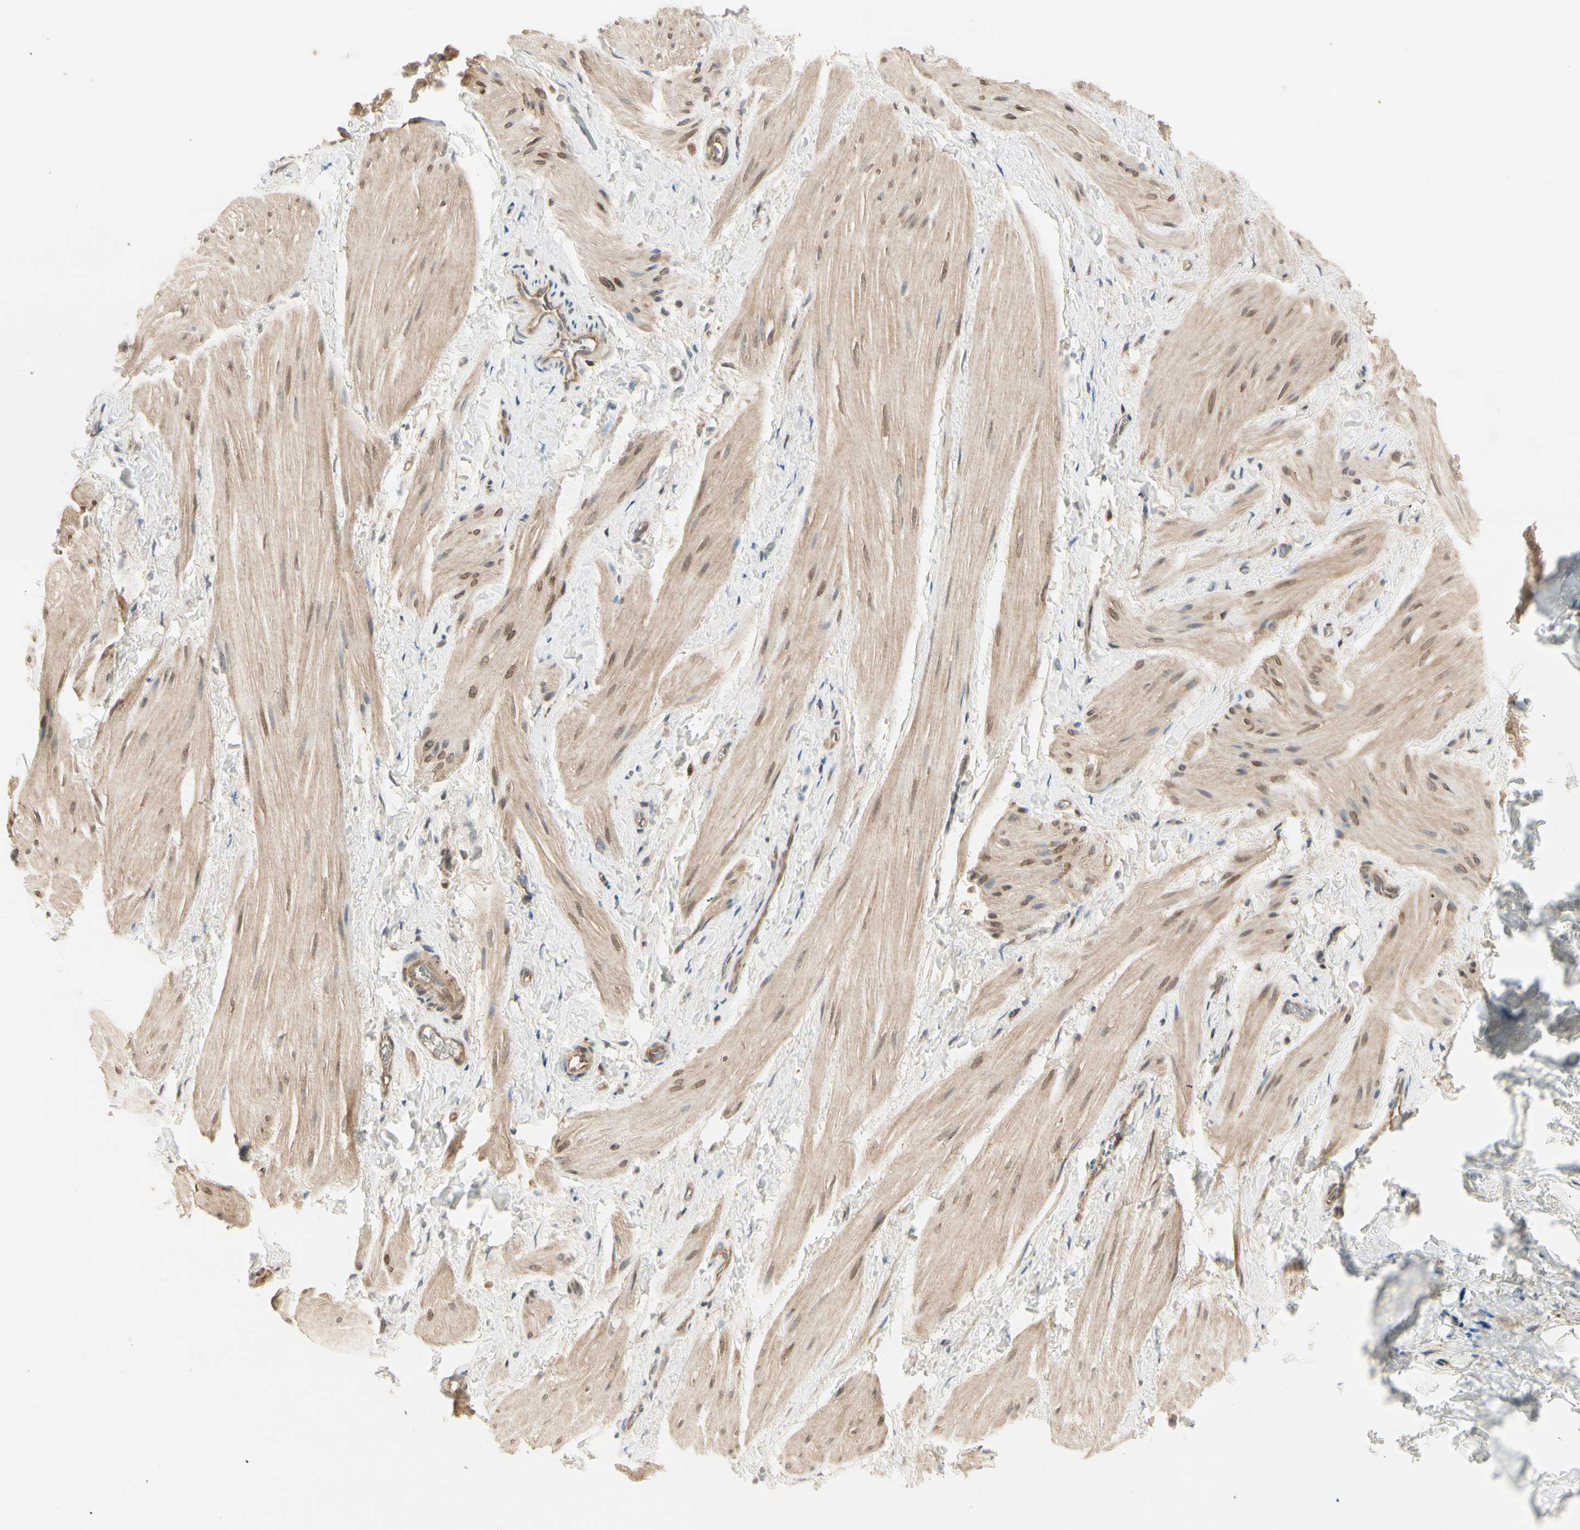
{"staining": {"intensity": "weak", "quantity": ">75%", "location": "cytoplasmic/membranous"}, "tissue": "smooth muscle", "cell_type": "Smooth muscle cells", "image_type": "normal", "snomed": [{"axis": "morphology", "description": "Normal tissue, NOS"}, {"axis": "topography", "description": "Smooth muscle"}], "caption": "Smooth muscle stained with a brown dye shows weak cytoplasmic/membranous positive expression in approximately >75% of smooth muscle cells.", "gene": "OXSR1", "patient": {"sex": "male", "age": 16}}